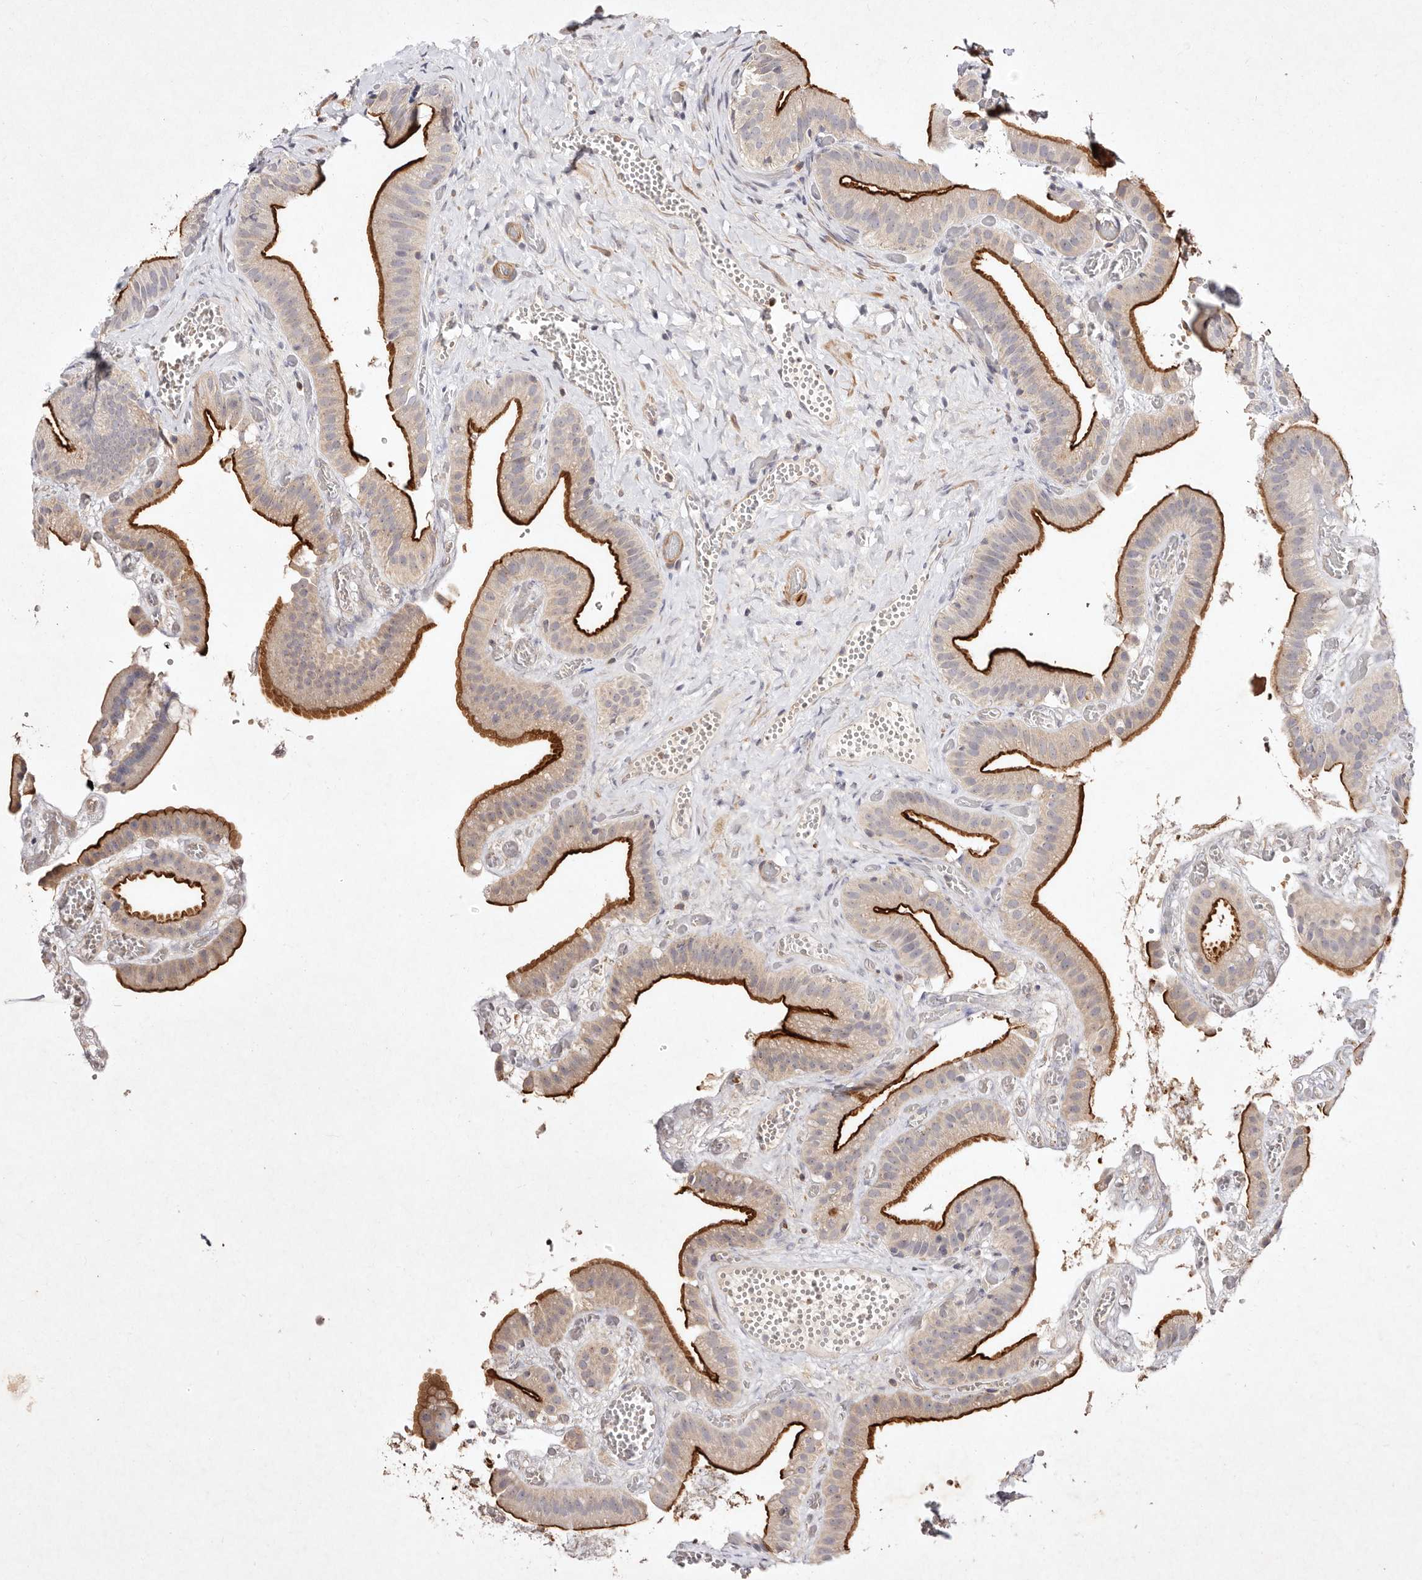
{"staining": {"intensity": "strong", "quantity": "25%-75%", "location": "cytoplasmic/membranous"}, "tissue": "gallbladder", "cell_type": "Glandular cells", "image_type": "normal", "snomed": [{"axis": "morphology", "description": "Normal tissue, NOS"}, {"axis": "topography", "description": "Gallbladder"}], "caption": "This image shows IHC staining of normal human gallbladder, with high strong cytoplasmic/membranous staining in approximately 25%-75% of glandular cells.", "gene": "MTMR11", "patient": {"sex": "female", "age": 64}}